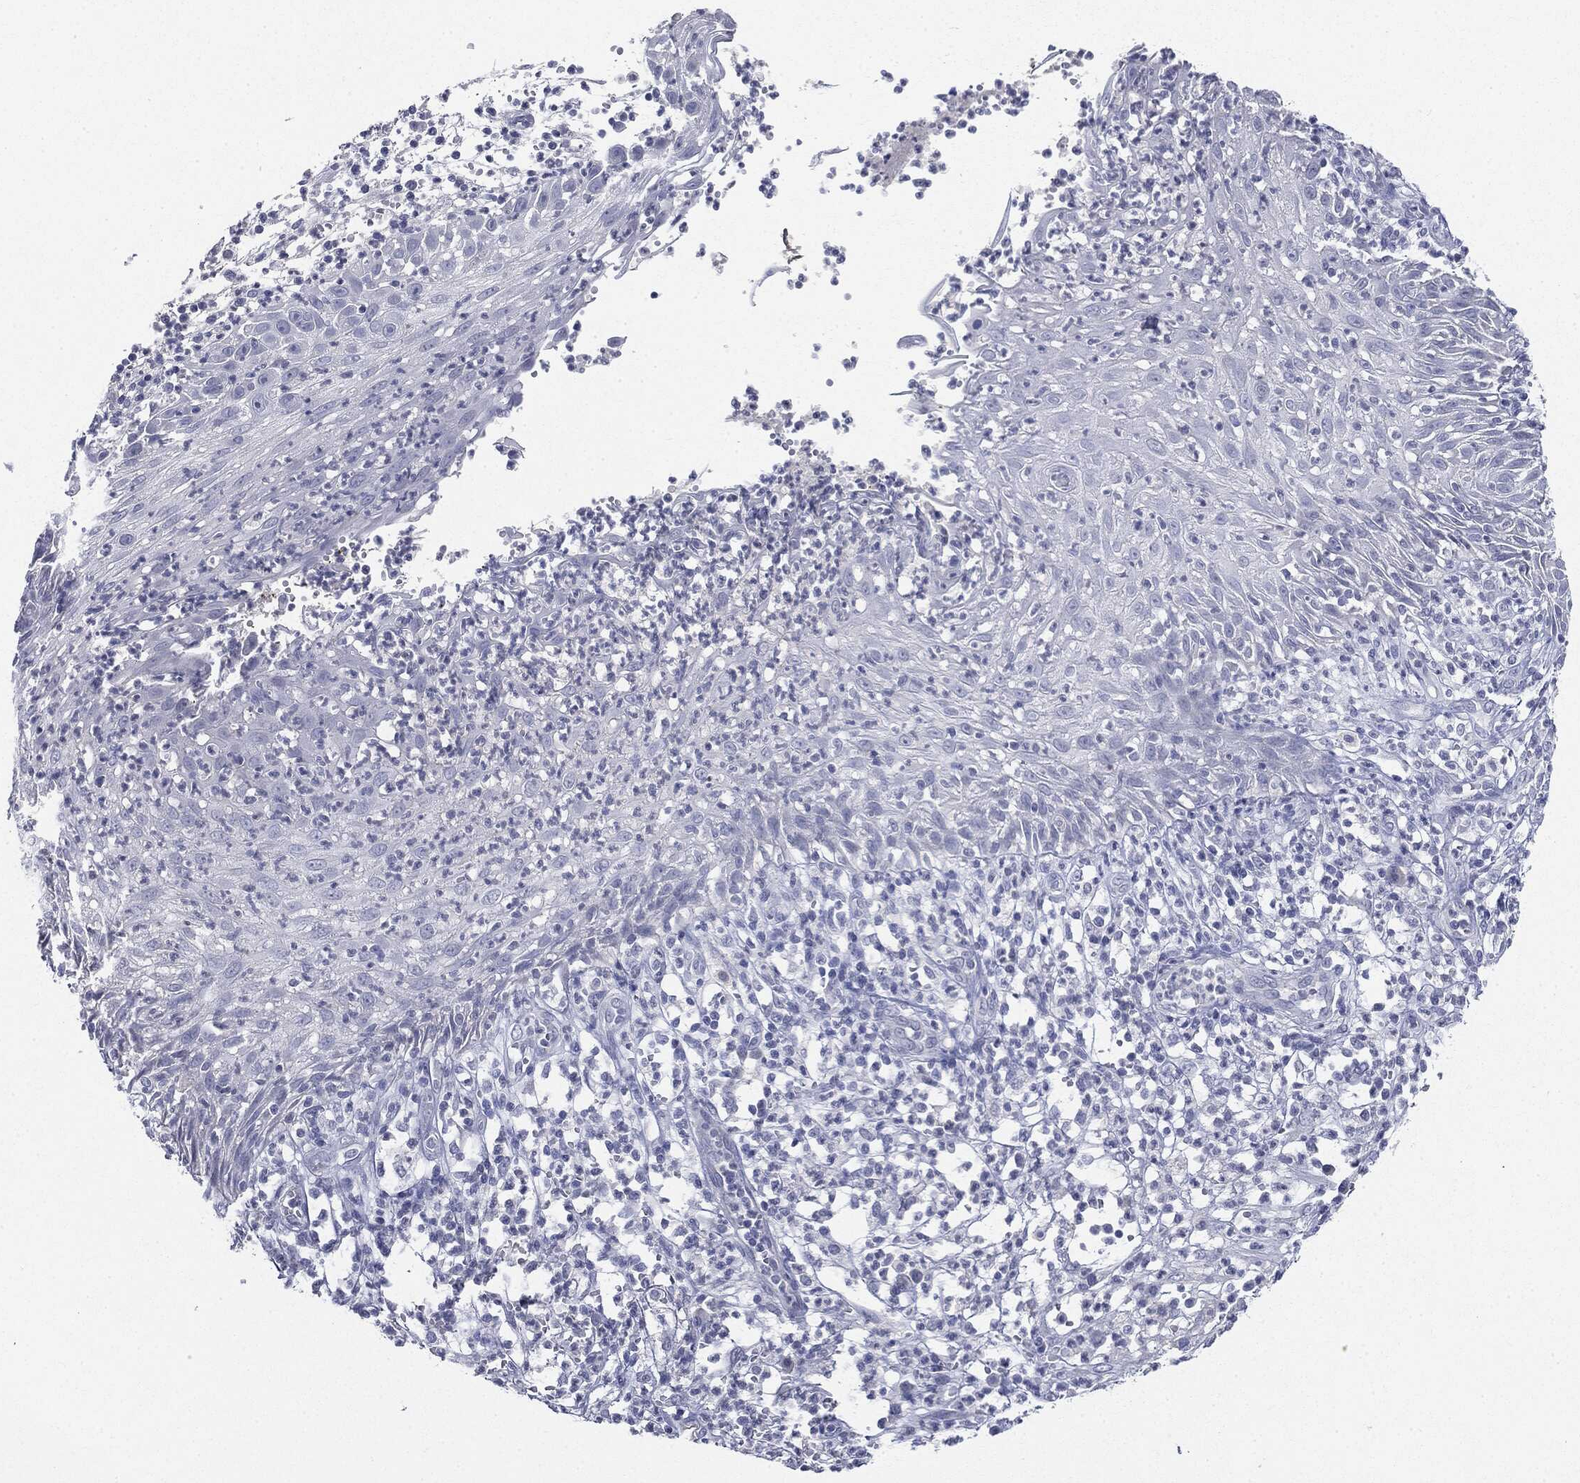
{"staining": {"intensity": "negative", "quantity": "none", "location": "none"}, "tissue": "skin cancer", "cell_type": "Tumor cells", "image_type": "cancer", "snomed": [{"axis": "morphology", "description": "Normal tissue, NOS"}, {"axis": "morphology", "description": "Squamous cell carcinoma, NOS"}, {"axis": "topography", "description": "Skin"}], "caption": "Histopathology image shows no protein expression in tumor cells of skin cancer tissue.", "gene": "CGB1", "patient": {"sex": "male", "age": 79}}